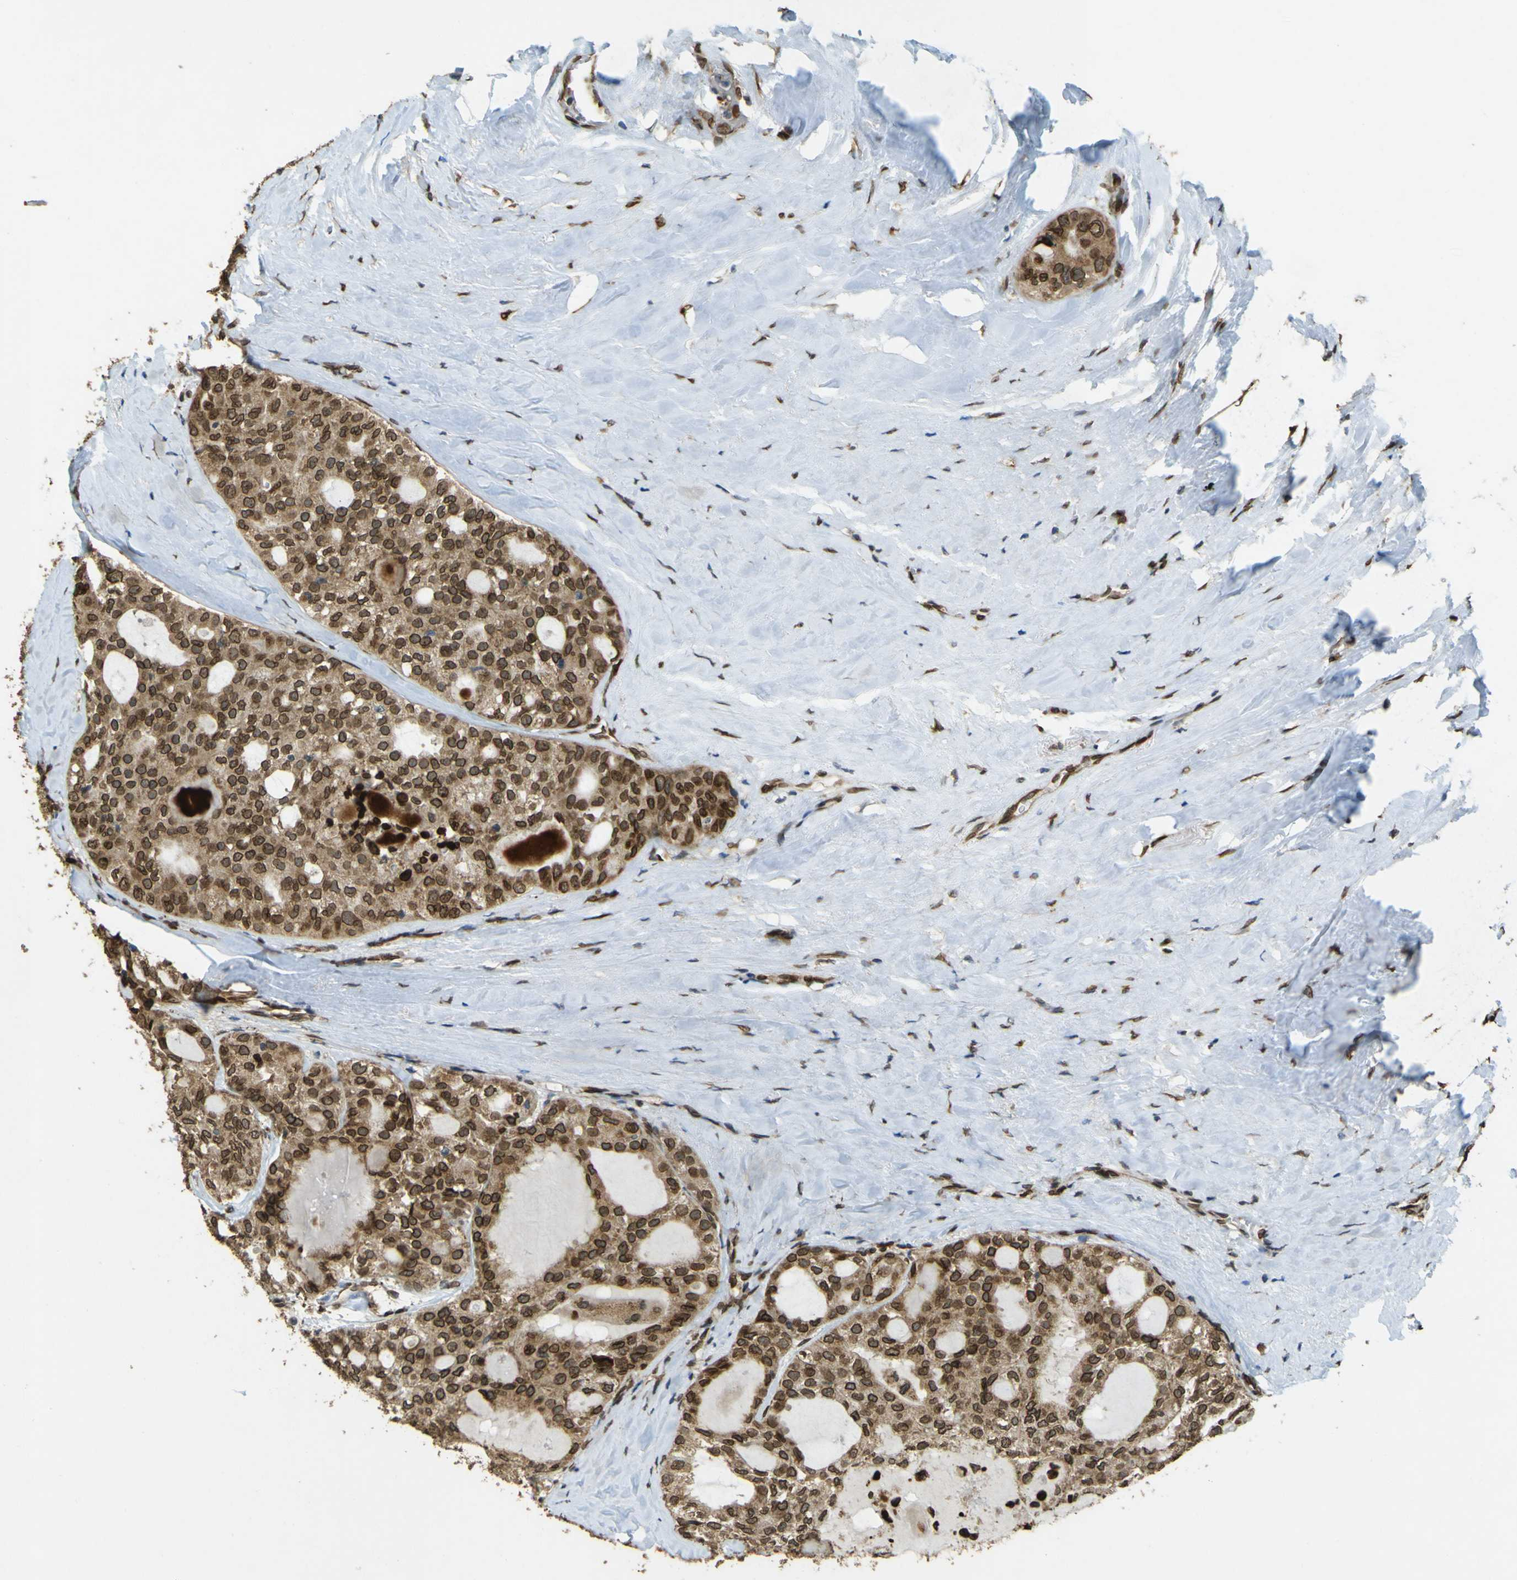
{"staining": {"intensity": "strong", "quantity": ">75%", "location": "cytoplasmic/membranous,nuclear"}, "tissue": "thyroid cancer", "cell_type": "Tumor cells", "image_type": "cancer", "snomed": [{"axis": "morphology", "description": "Follicular adenoma carcinoma, NOS"}, {"axis": "topography", "description": "Thyroid gland"}], "caption": "An image of thyroid follicular adenoma carcinoma stained for a protein shows strong cytoplasmic/membranous and nuclear brown staining in tumor cells.", "gene": "GALNT1", "patient": {"sex": "male", "age": 75}}